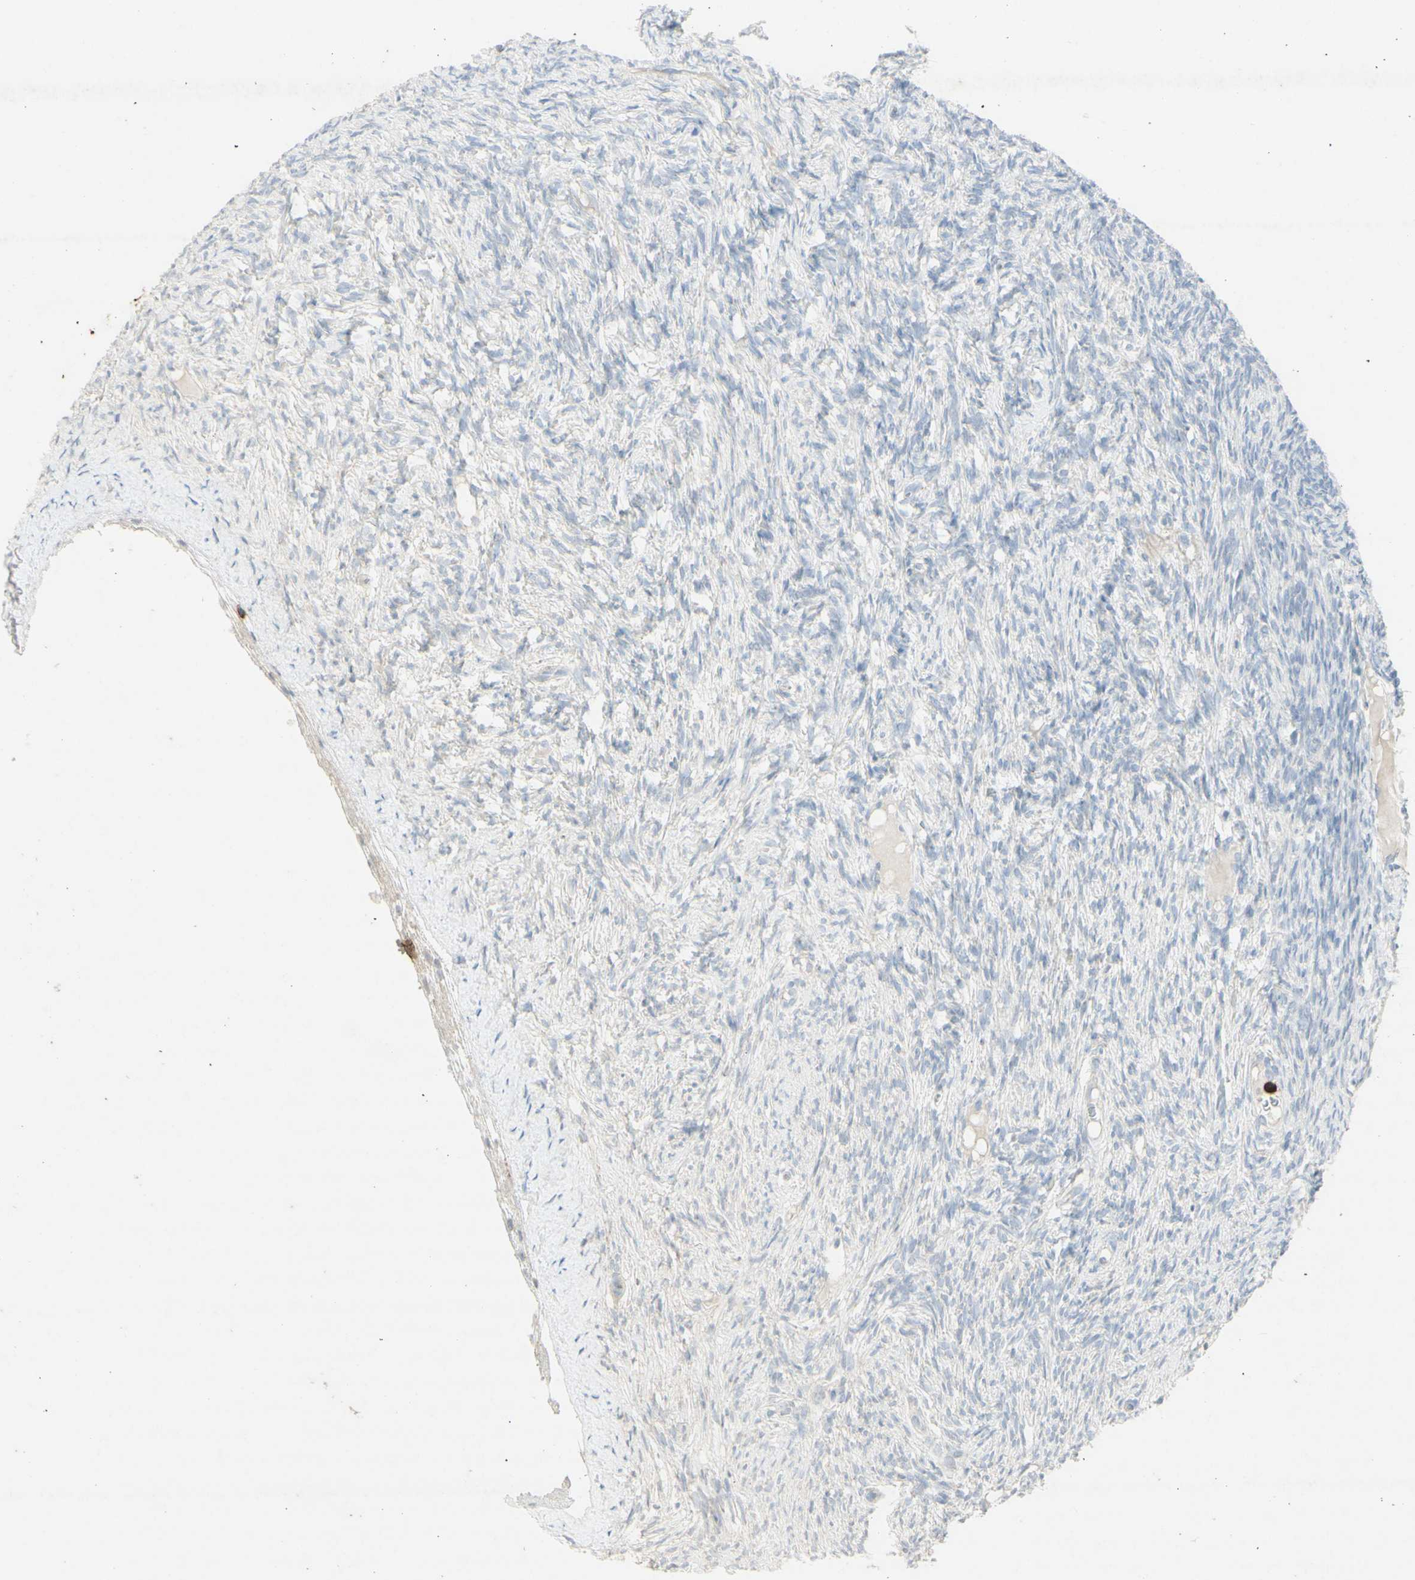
{"staining": {"intensity": "weak", "quantity": ">75%", "location": "cytoplasmic/membranous"}, "tissue": "ovary", "cell_type": "Follicle cells", "image_type": "normal", "snomed": [{"axis": "morphology", "description": "Normal tissue, NOS"}, {"axis": "topography", "description": "Ovary"}], "caption": "Follicle cells exhibit weak cytoplasmic/membranous expression in approximately >75% of cells in normal ovary. (IHC, brightfield microscopy, high magnification).", "gene": "ATP6V1B1", "patient": {"sex": "female", "age": 33}}